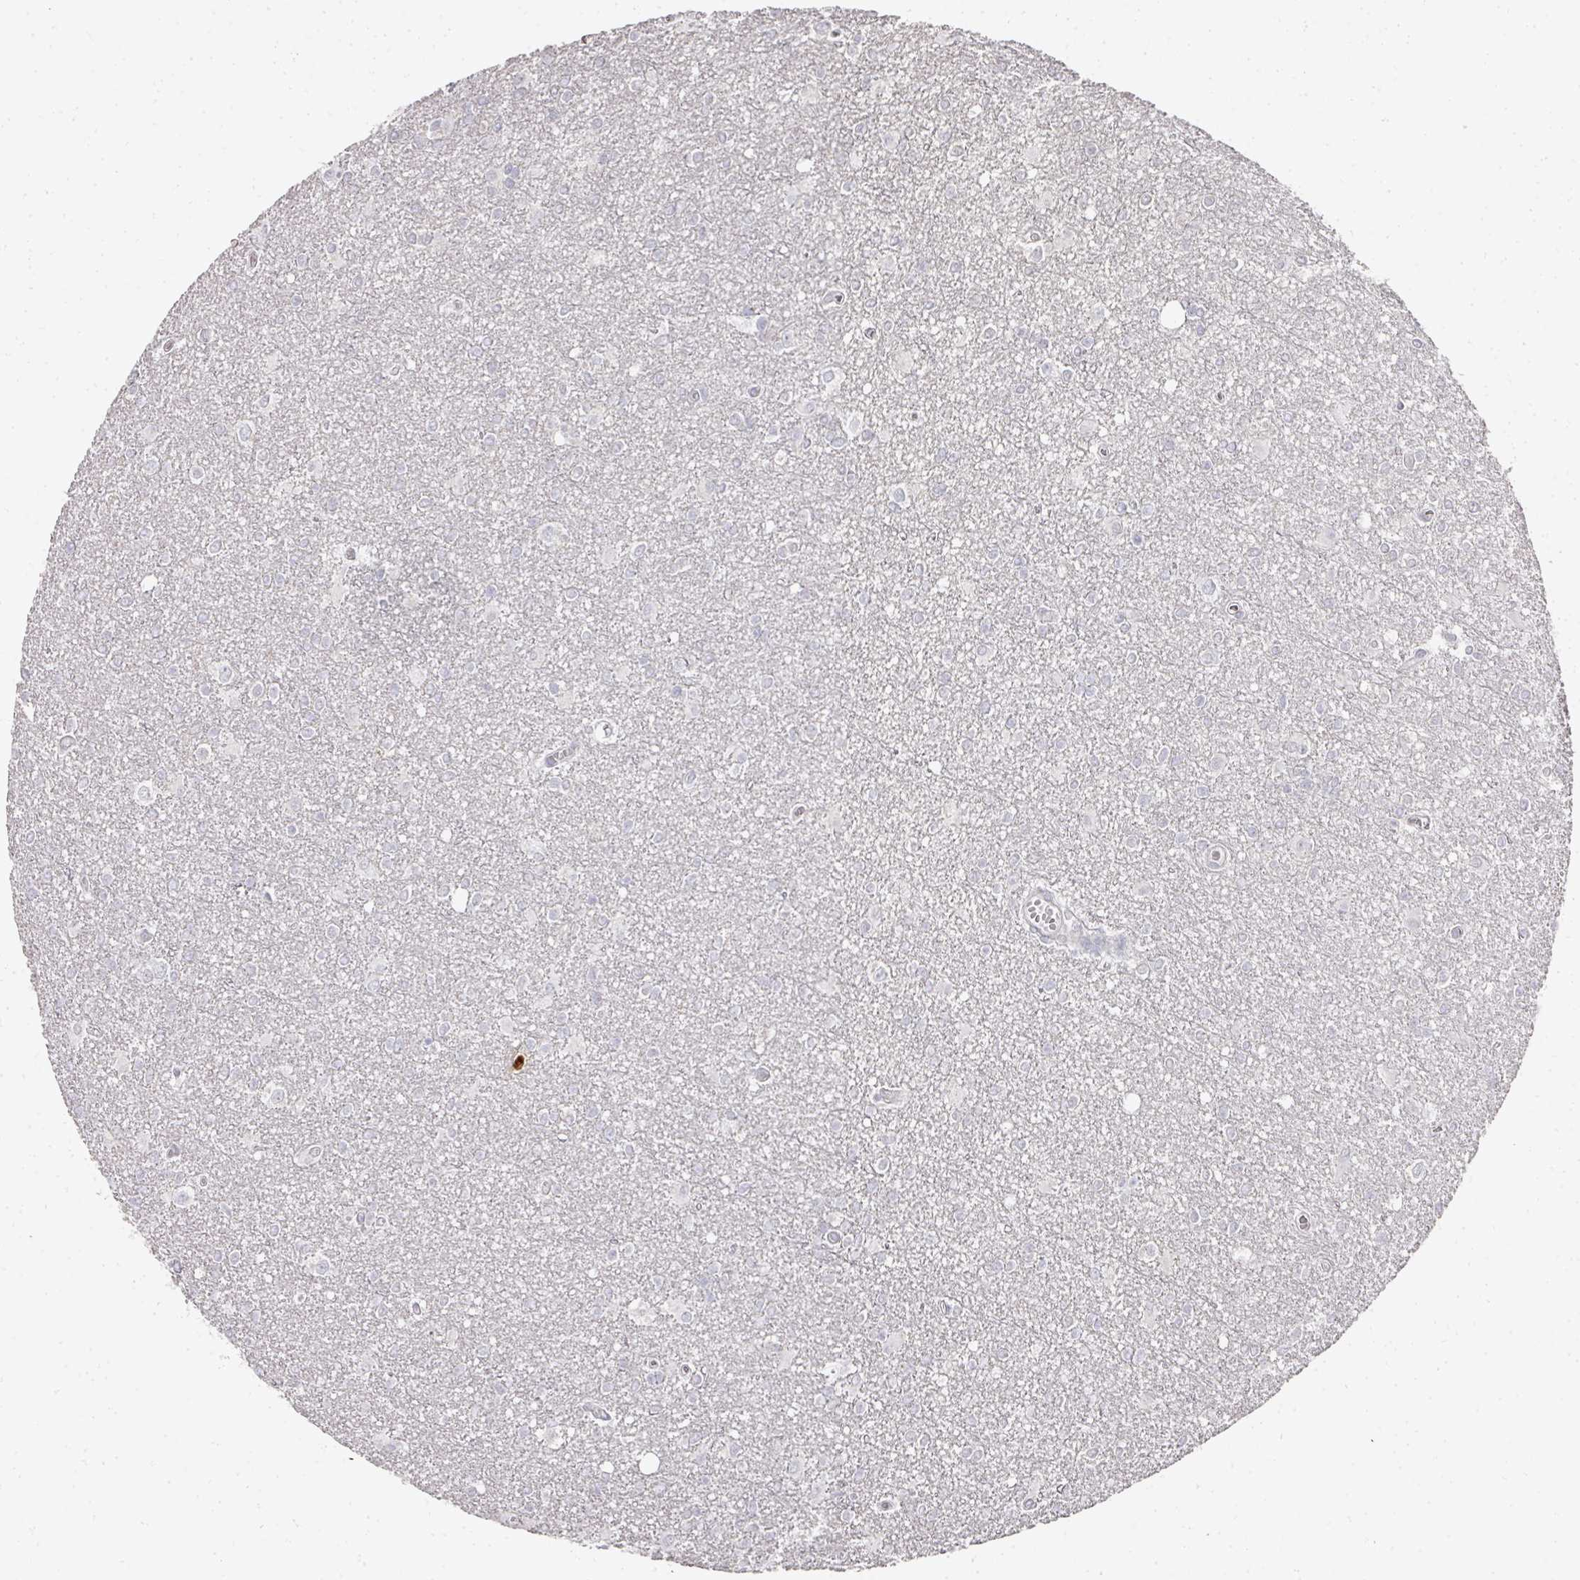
{"staining": {"intensity": "negative", "quantity": "none", "location": "none"}, "tissue": "glioma", "cell_type": "Tumor cells", "image_type": "cancer", "snomed": [{"axis": "morphology", "description": "Glioma, malignant, High grade"}, {"axis": "topography", "description": "Brain"}], "caption": "IHC micrograph of neoplastic tissue: human malignant high-grade glioma stained with DAB reveals no significant protein positivity in tumor cells.", "gene": "CAMP", "patient": {"sex": "male", "age": 48}}